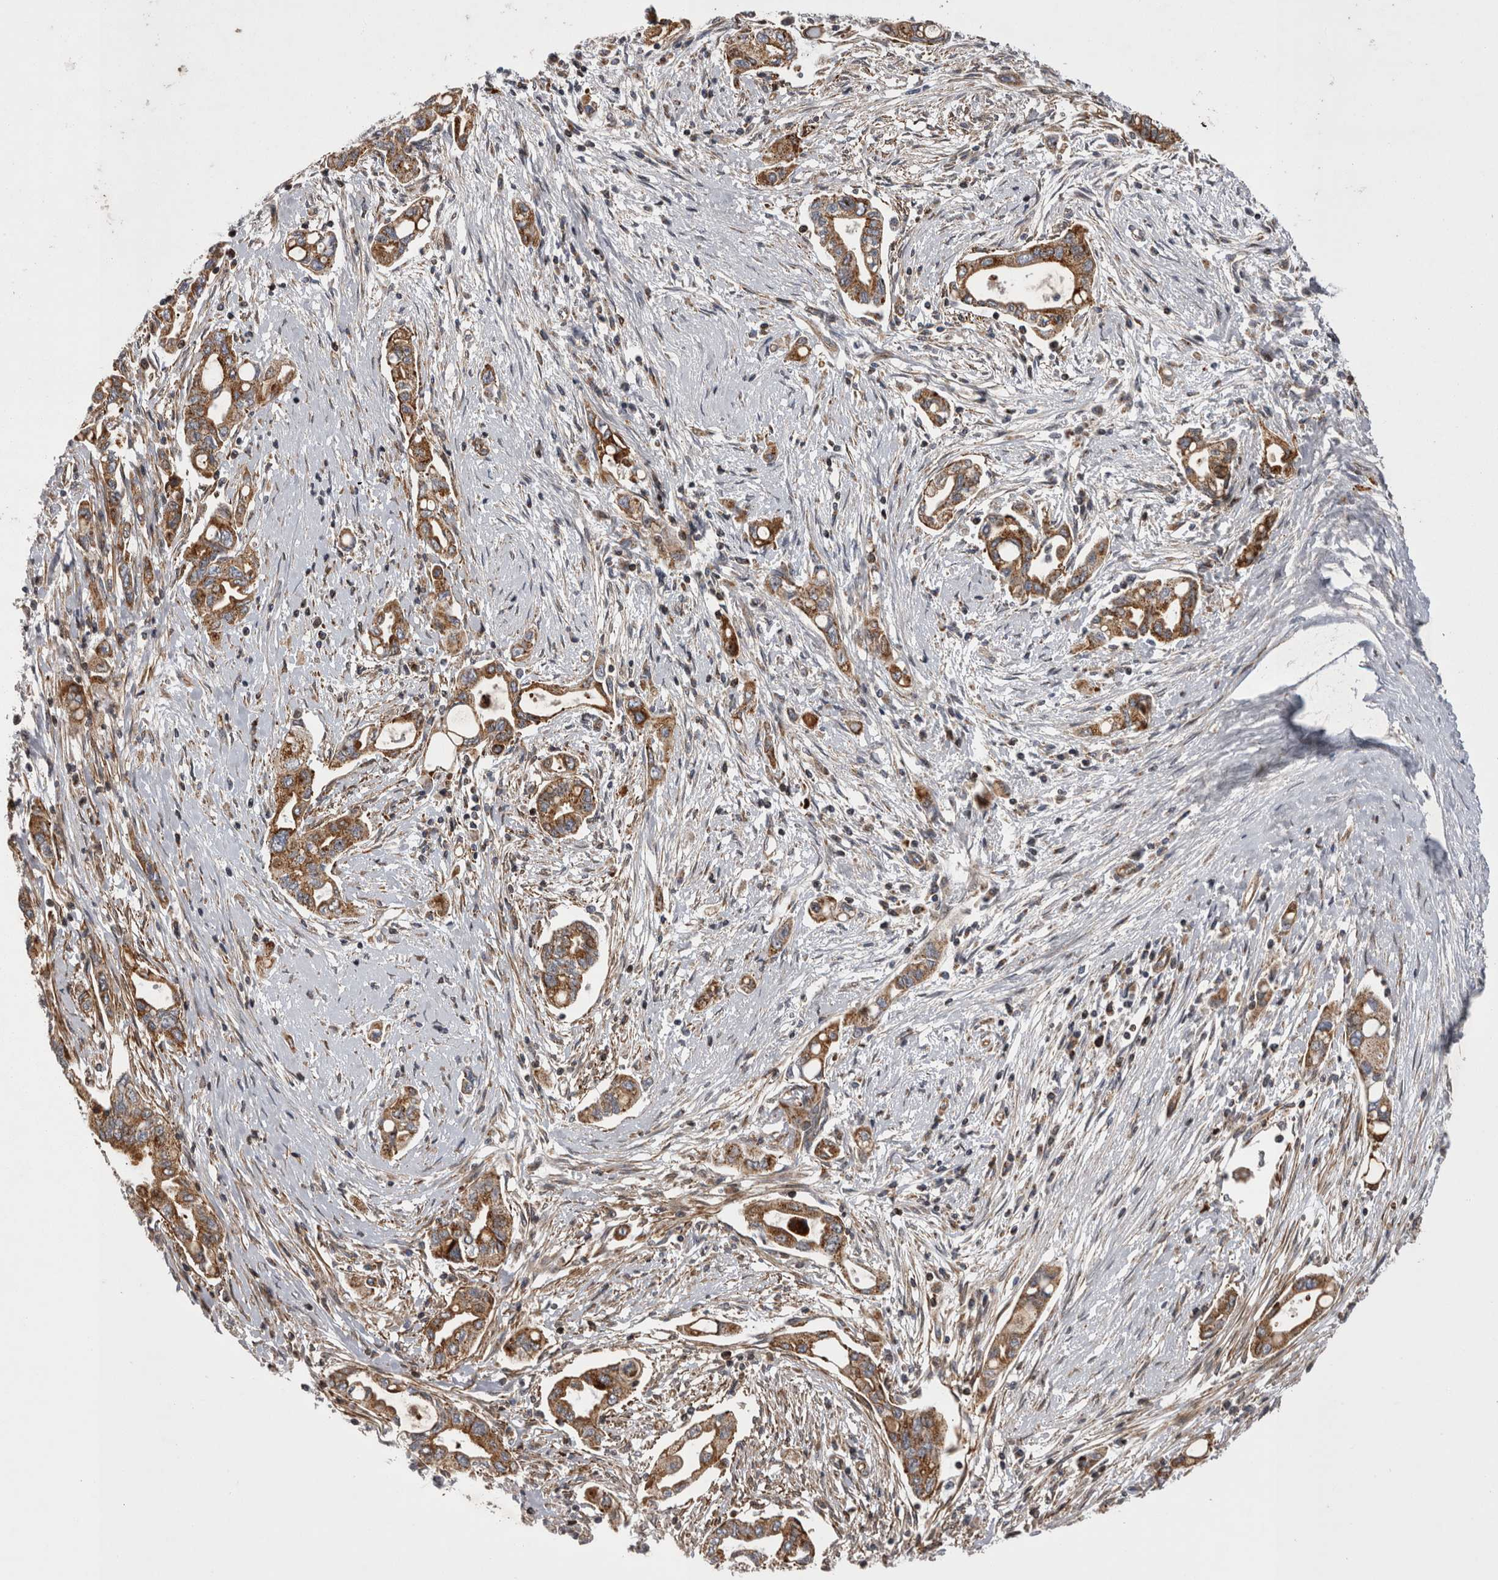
{"staining": {"intensity": "strong", "quantity": ">75%", "location": "cytoplasmic/membranous"}, "tissue": "pancreatic cancer", "cell_type": "Tumor cells", "image_type": "cancer", "snomed": [{"axis": "morphology", "description": "Adenocarcinoma, NOS"}, {"axis": "topography", "description": "Pancreas"}], "caption": "A histopathology image of human pancreatic cancer (adenocarcinoma) stained for a protein displays strong cytoplasmic/membranous brown staining in tumor cells. Immunohistochemistry stains the protein of interest in brown and the nuclei are stained blue.", "gene": "TSPOAP1", "patient": {"sex": "female", "age": 57}}